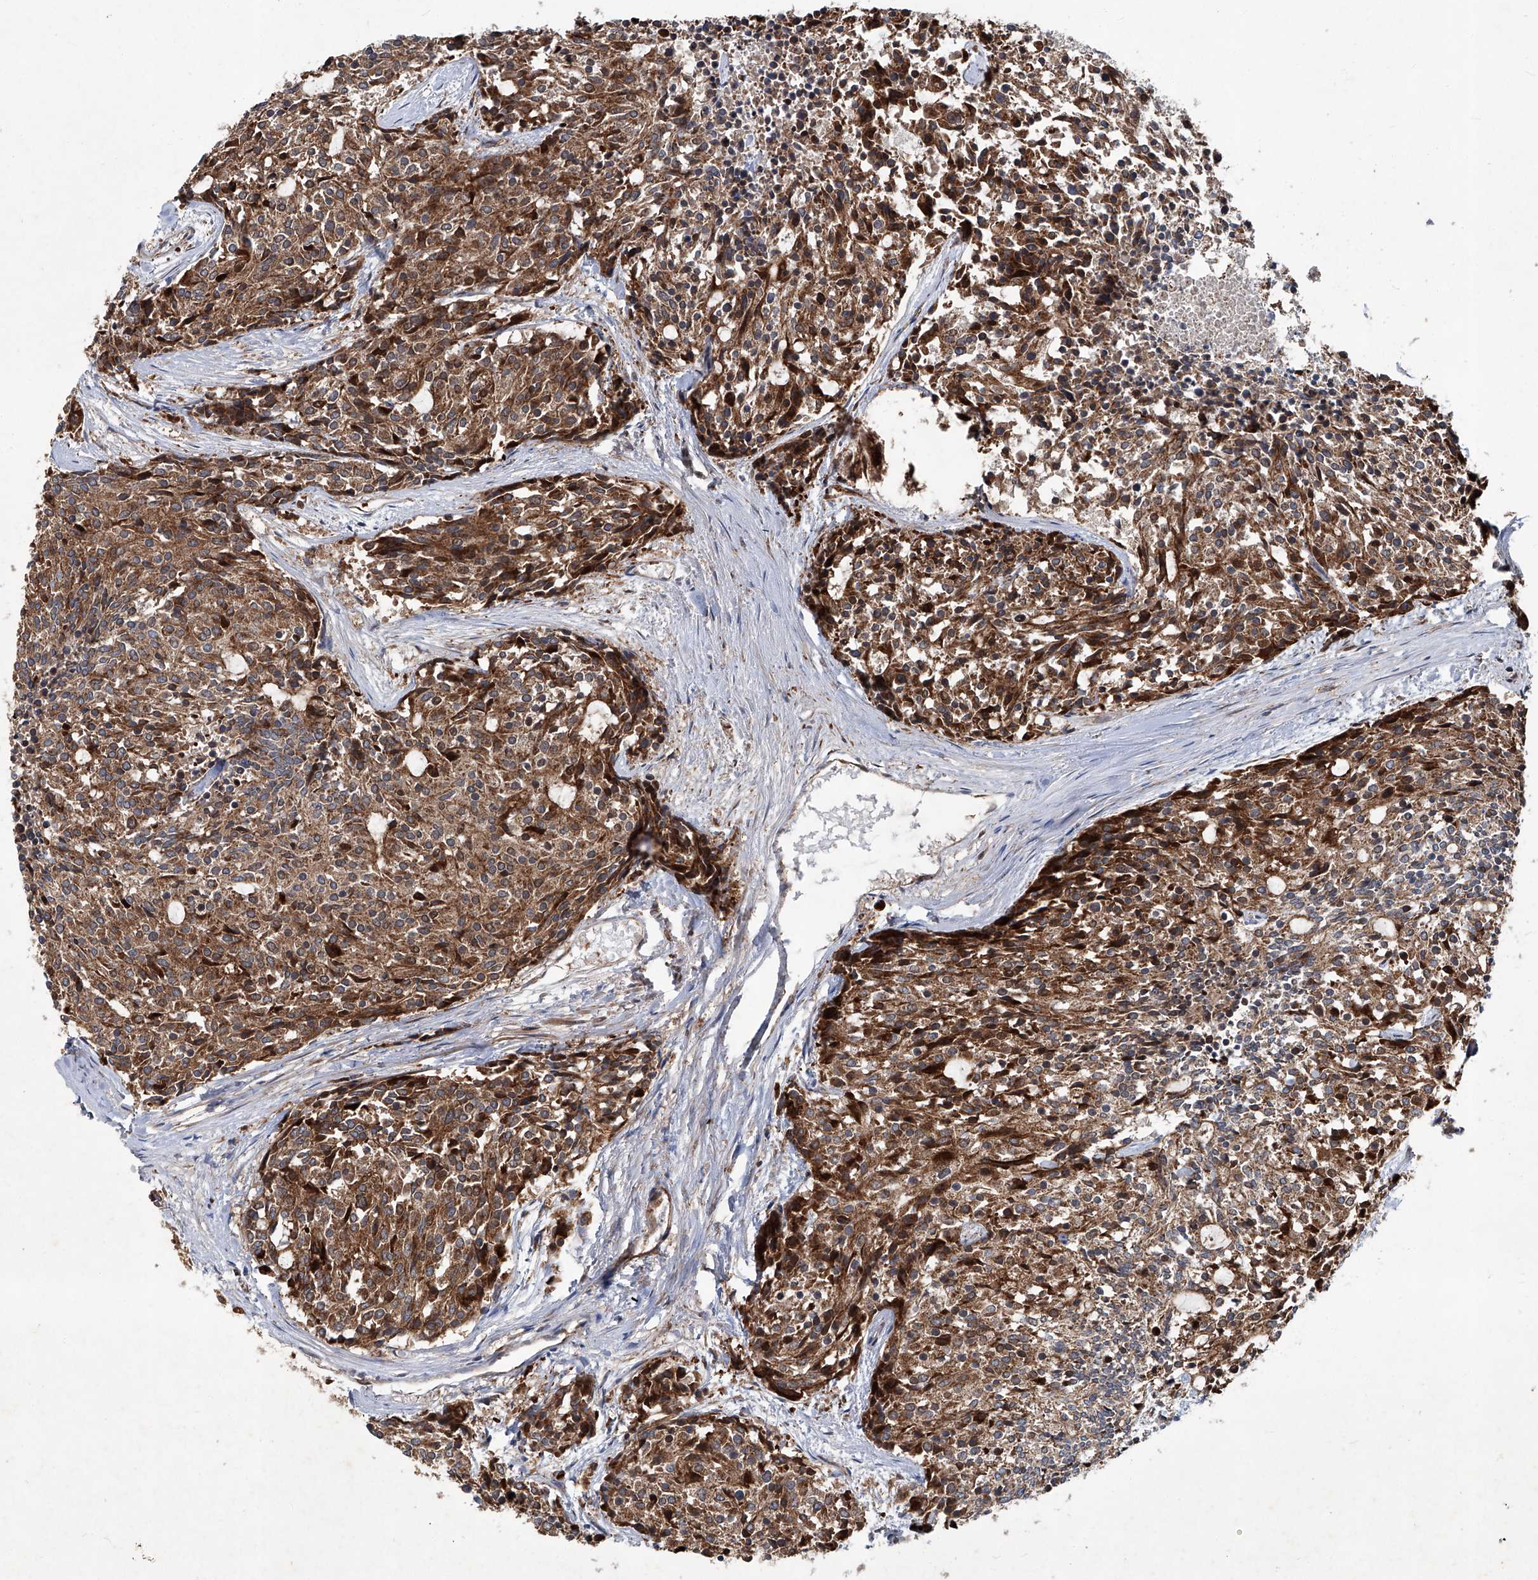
{"staining": {"intensity": "moderate", "quantity": ">75%", "location": "cytoplasmic/membranous"}, "tissue": "carcinoid", "cell_type": "Tumor cells", "image_type": "cancer", "snomed": [{"axis": "morphology", "description": "Carcinoid, malignant, NOS"}, {"axis": "topography", "description": "Pancreas"}], "caption": "Tumor cells exhibit medium levels of moderate cytoplasmic/membranous staining in approximately >75% of cells in human carcinoid. (IHC, brightfield microscopy, high magnification).", "gene": "GPR132", "patient": {"sex": "female", "age": 54}}